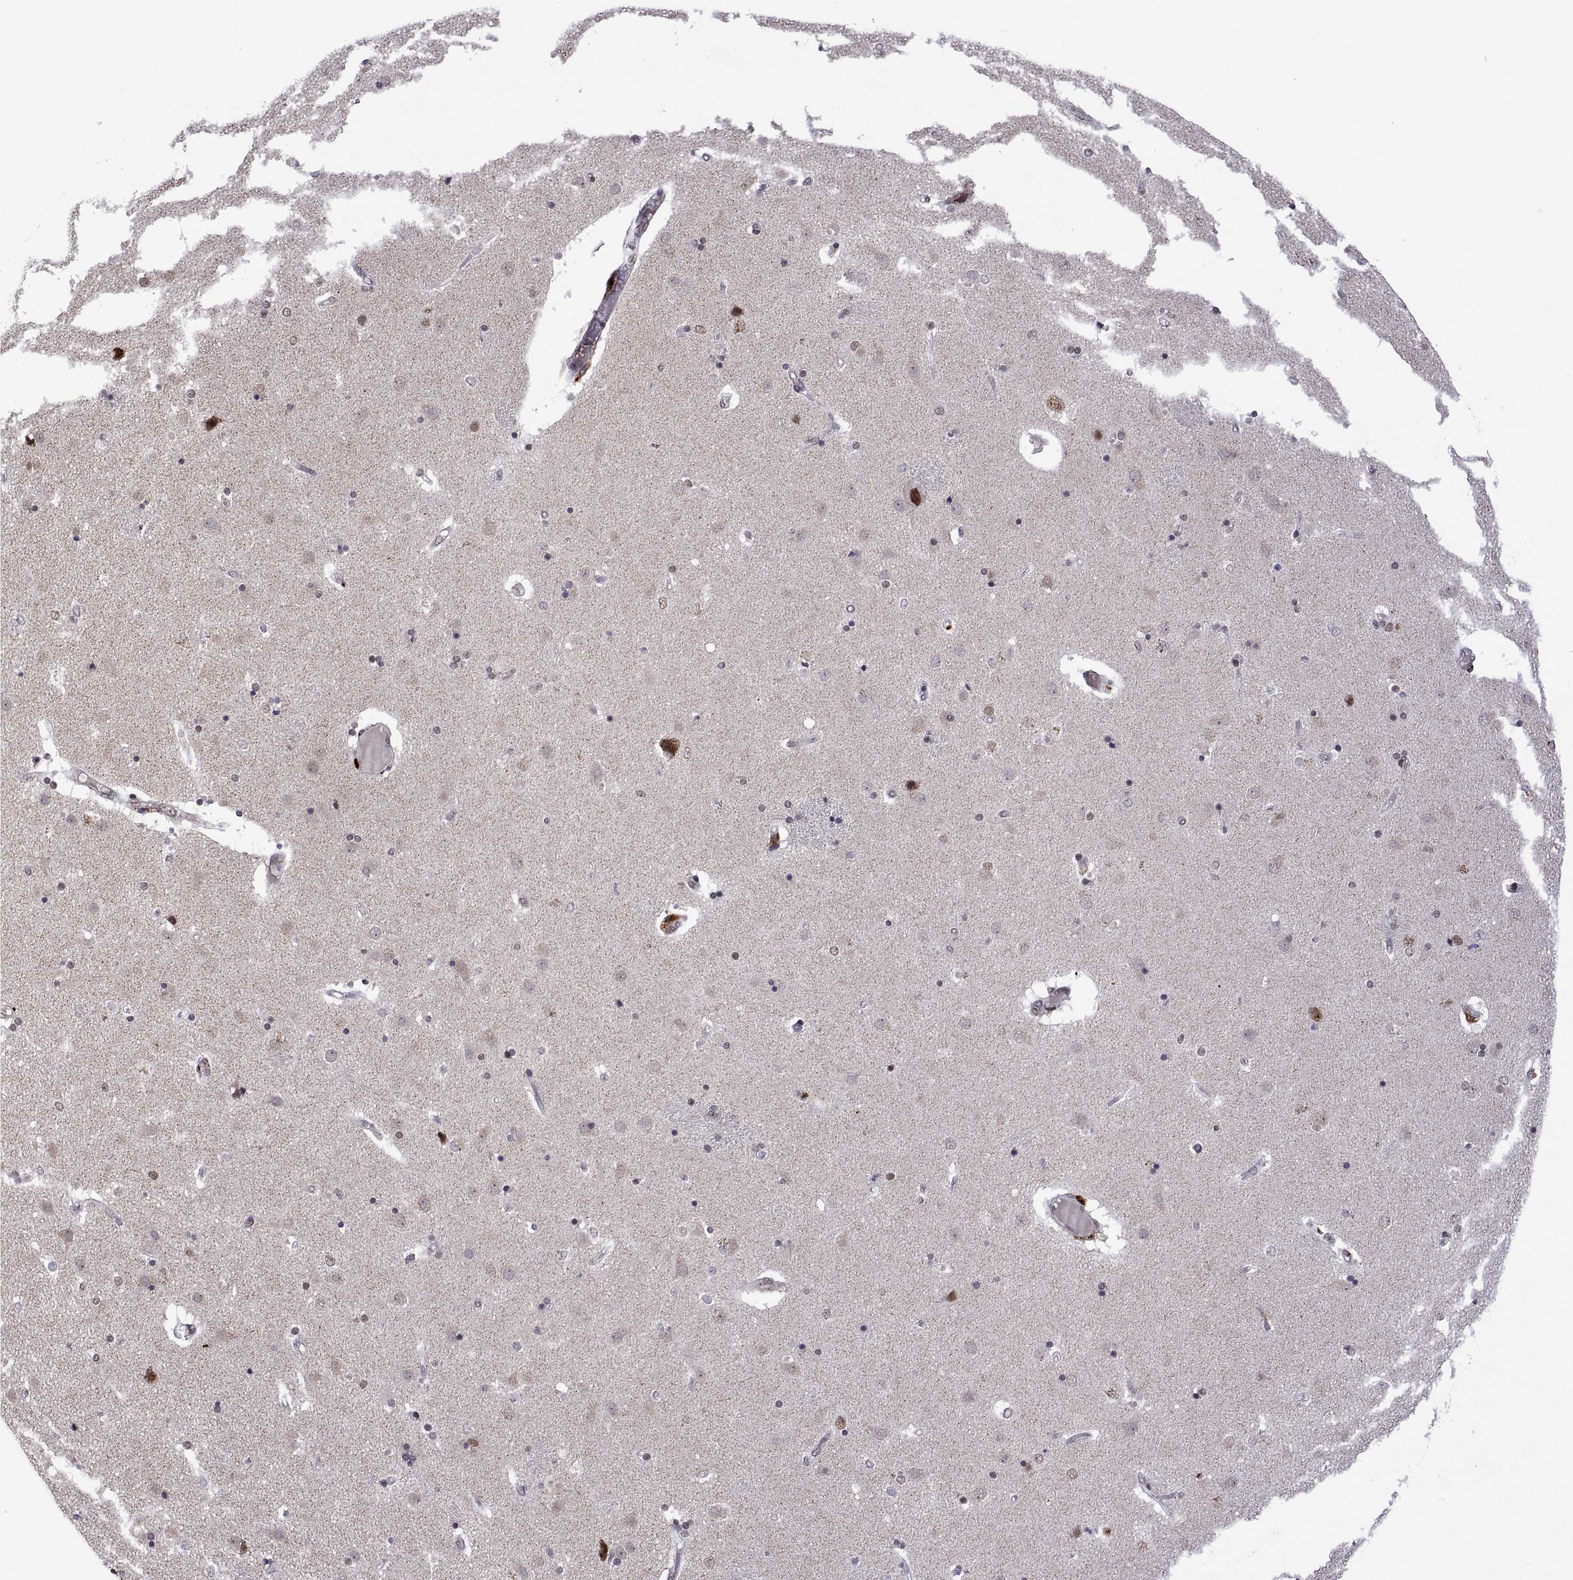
{"staining": {"intensity": "negative", "quantity": "none", "location": "none"}, "tissue": "caudate", "cell_type": "Glial cells", "image_type": "normal", "snomed": [{"axis": "morphology", "description": "Normal tissue, NOS"}, {"axis": "topography", "description": "Lateral ventricle wall"}], "caption": "DAB (3,3'-diaminobenzidine) immunohistochemical staining of normal caudate reveals no significant staining in glial cells.", "gene": "NR4A1", "patient": {"sex": "female", "age": 71}}